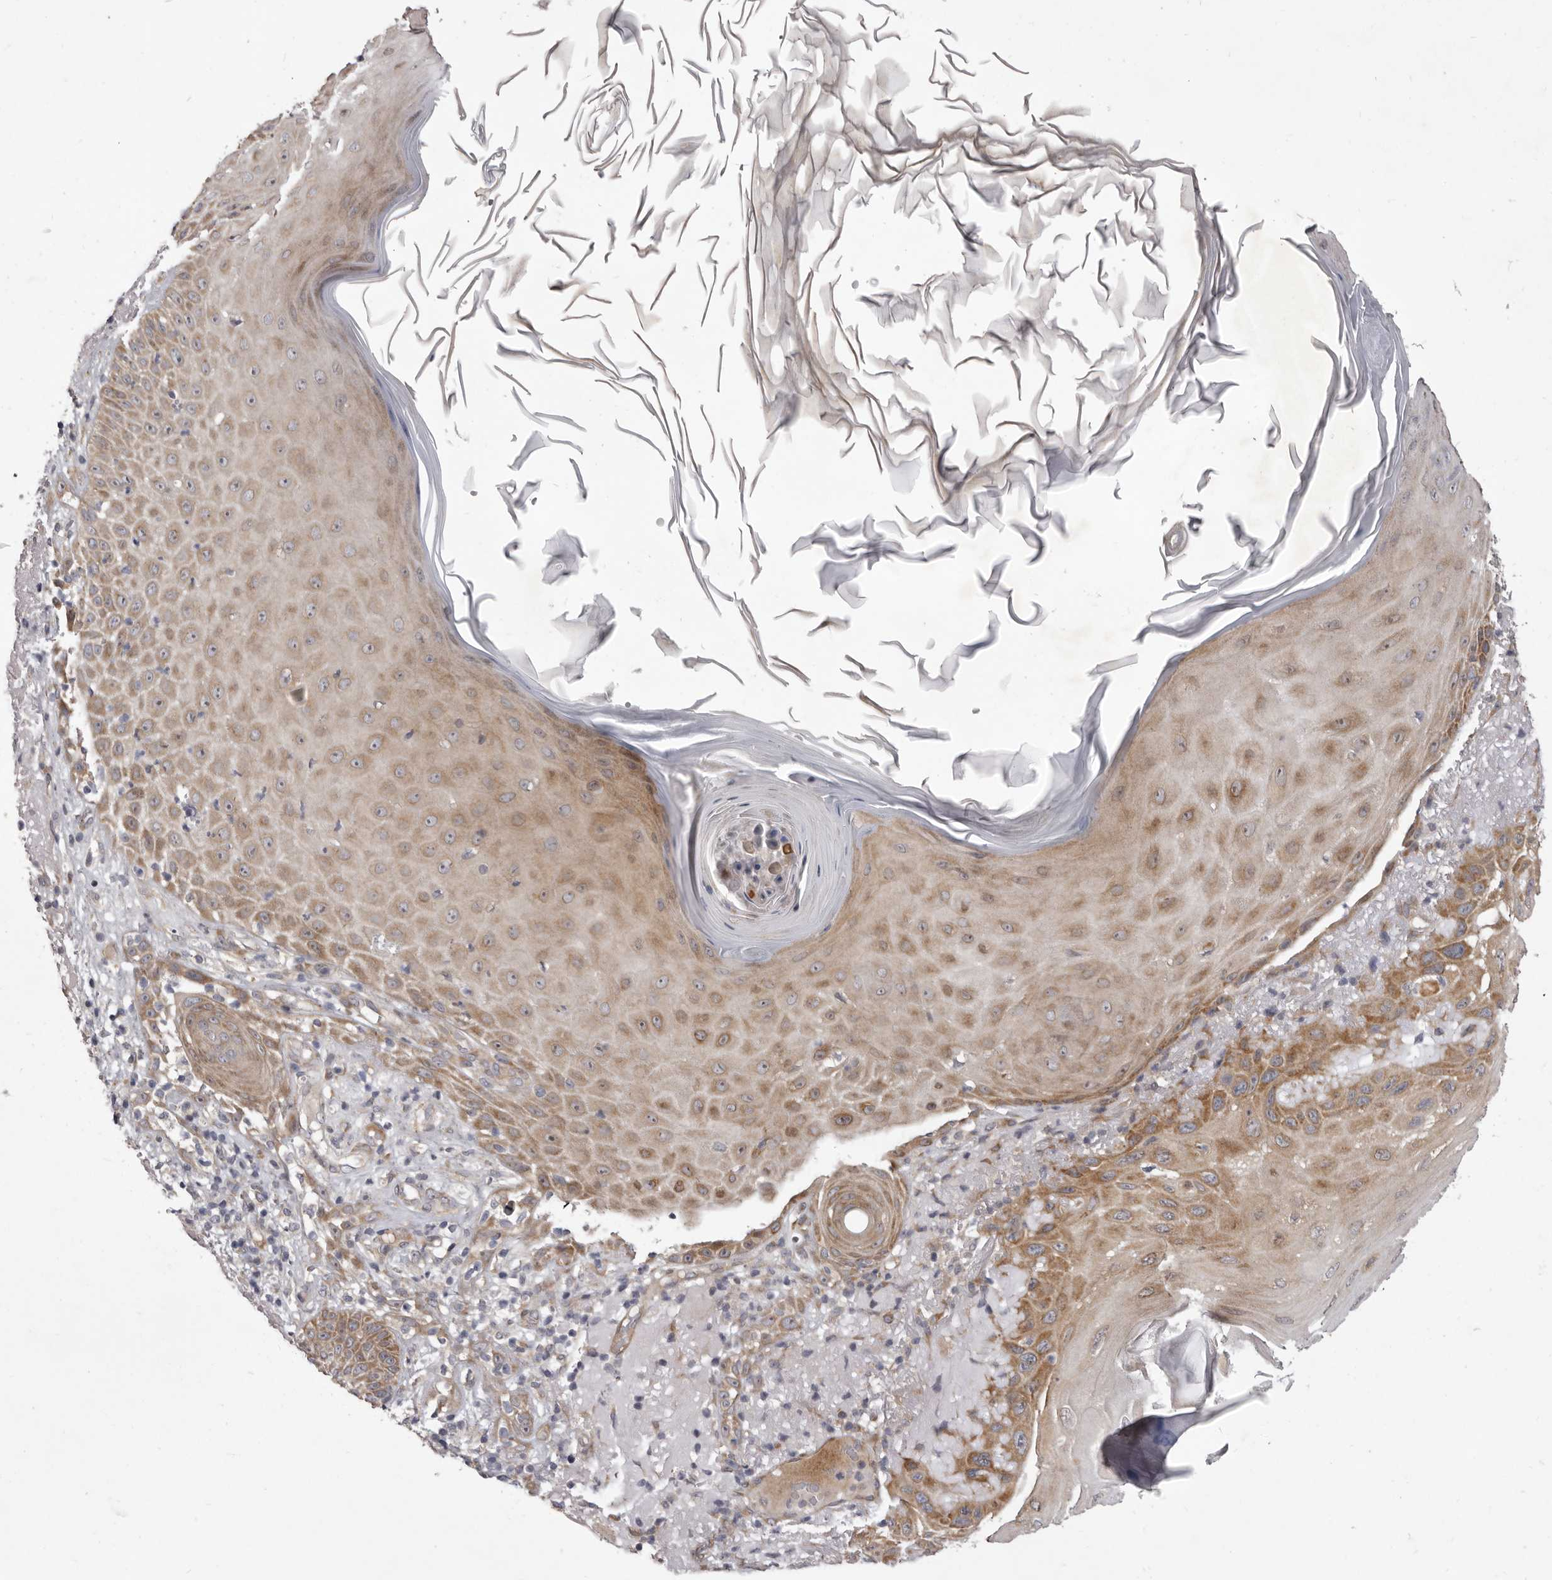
{"staining": {"intensity": "moderate", "quantity": ">75%", "location": "cytoplasmic/membranous"}, "tissue": "skin cancer", "cell_type": "Tumor cells", "image_type": "cancer", "snomed": [{"axis": "morphology", "description": "Normal tissue, NOS"}, {"axis": "morphology", "description": "Squamous cell carcinoma, NOS"}, {"axis": "topography", "description": "Skin"}], "caption": "Immunohistochemical staining of human skin cancer (squamous cell carcinoma) reveals medium levels of moderate cytoplasmic/membranous protein positivity in approximately >75% of tumor cells.", "gene": "TBC1D8B", "patient": {"sex": "female", "age": 96}}